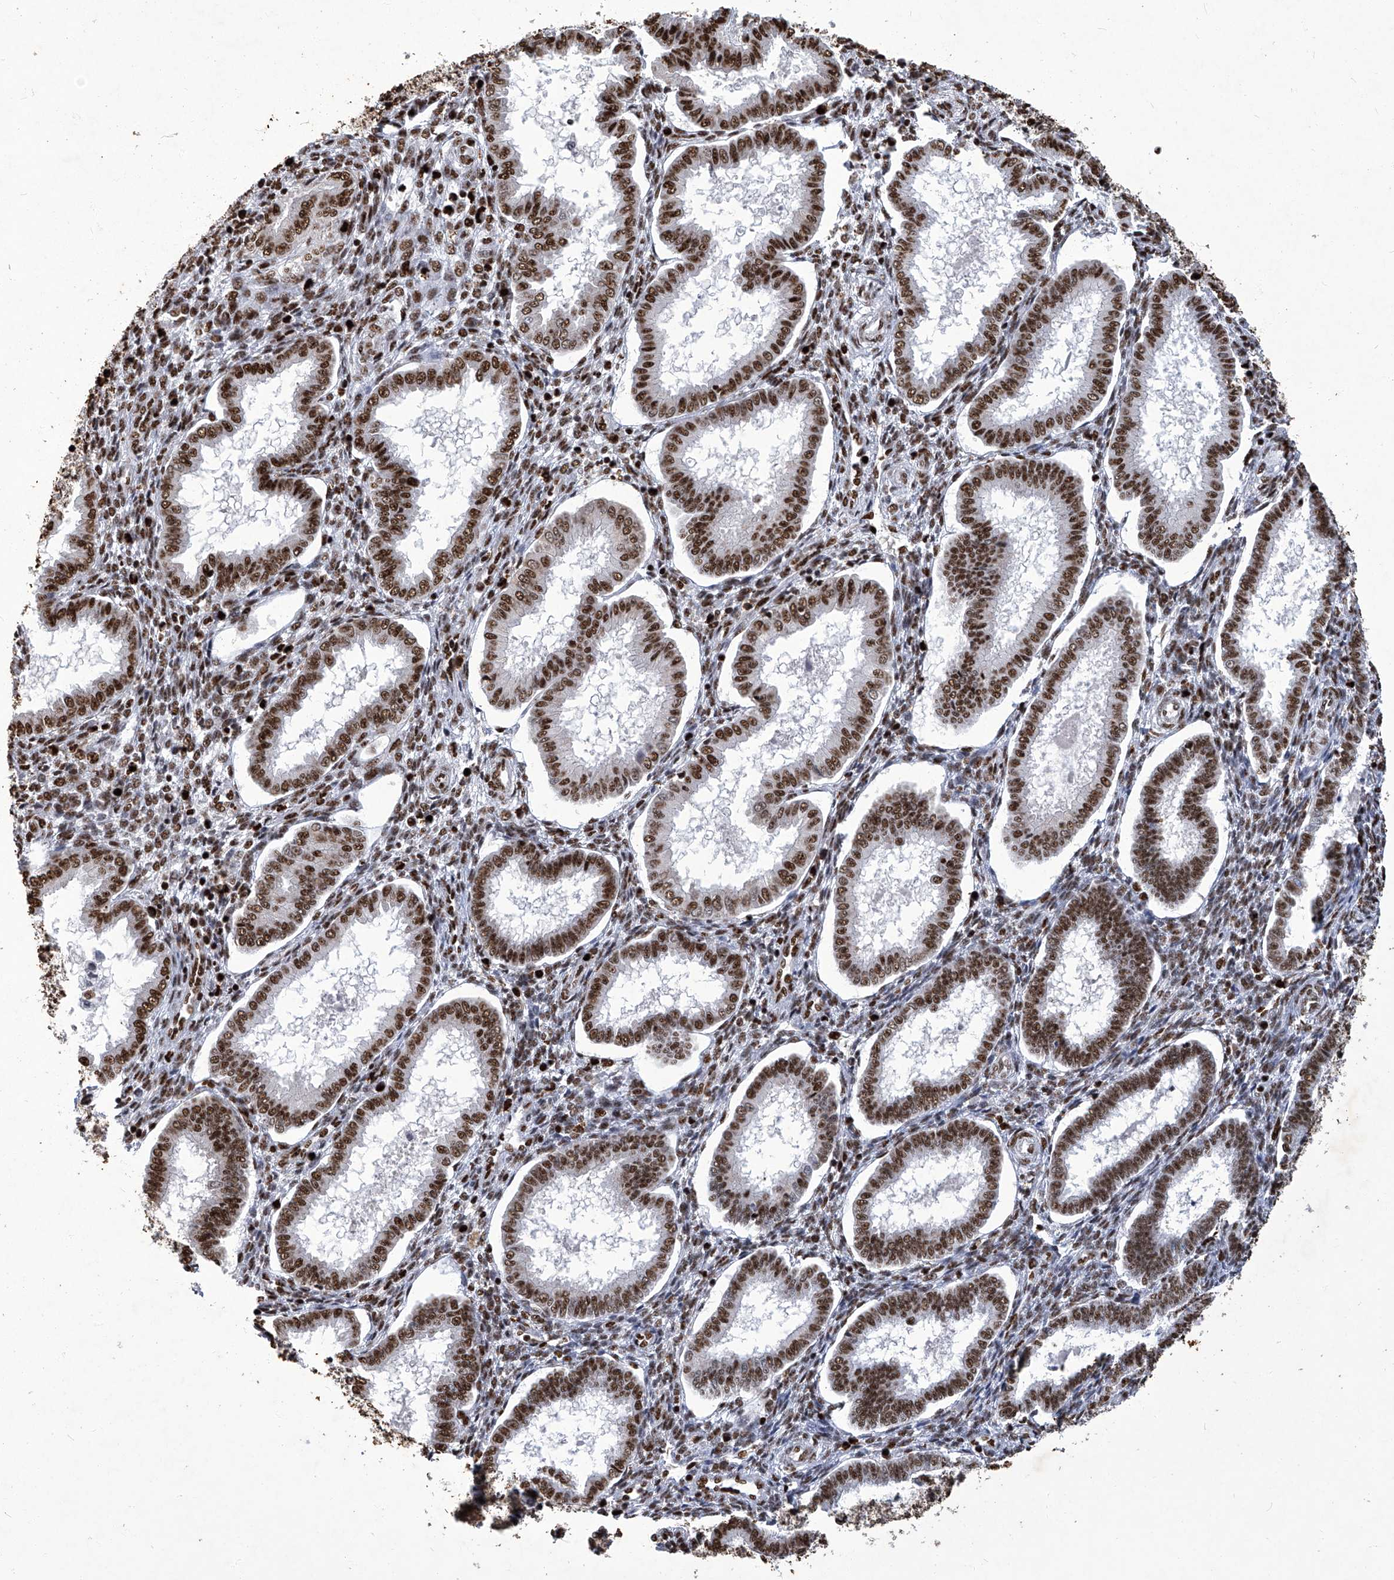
{"staining": {"intensity": "moderate", "quantity": ">75%", "location": "nuclear"}, "tissue": "endometrium", "cell_type": "Cells in endometrial stroma", "image_type": "normal", "snomed": [{"axis": "morphology", "description": "Normal tissue, NOS"}, {"axis": "topography", "description": "Endometrium"}], "caption": "DAB immunohistochemical staining of unremarkable human endometrium displays moderate nuclear protein positivity in about >75% of cells in endometrial stroma.", "gene": "HBP1", "patient": {"sex": "female", "age": 24}}